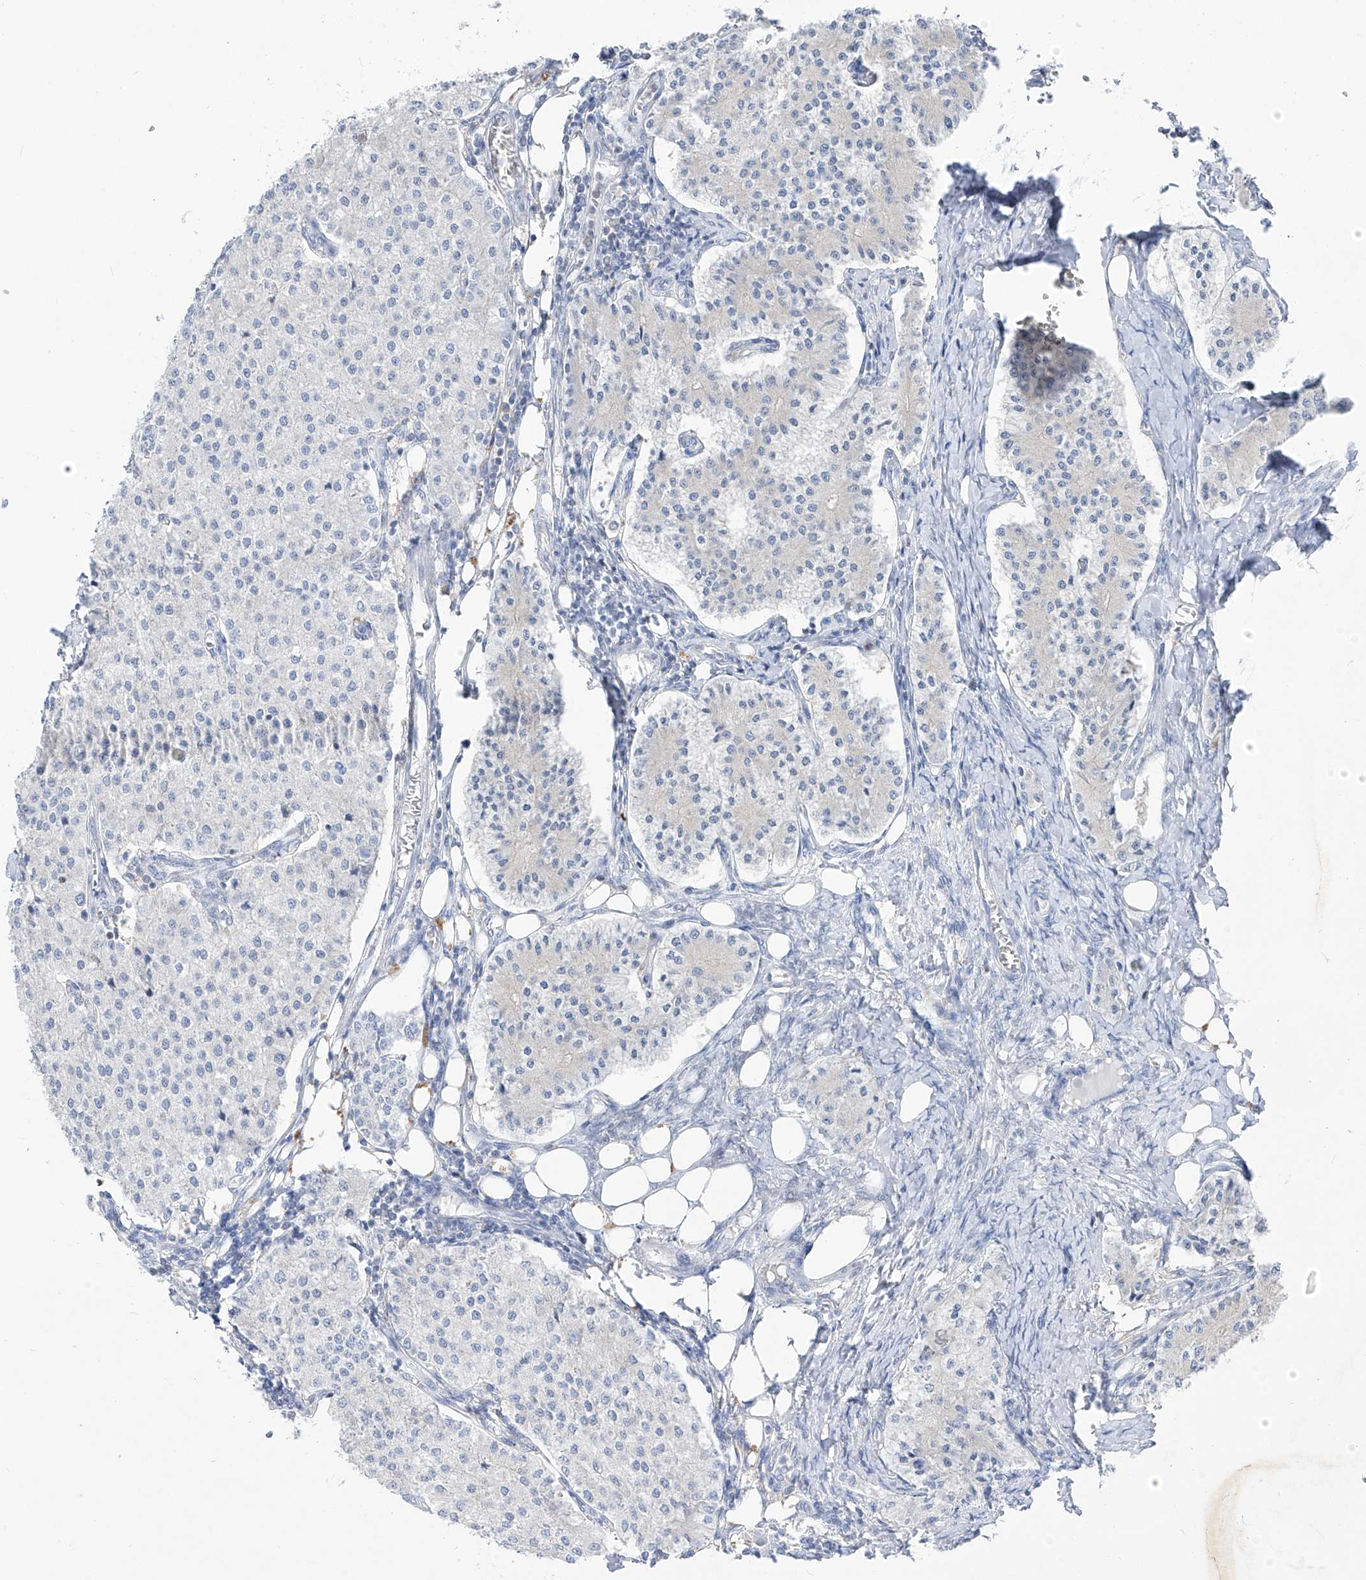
{"staining": {"intensity": "negative", "quantity": "none", "location": "none"}, "tissue": "carcinoid", "cell_type": "Tumor cells", "image_type": "cancer", "snomed": [{"axis": "morphology", "description": "Carcinoid, malignant, NOS"}, {"axis": "topography", "description": "Colon"}], "caption": "A high-resolution micrograph shows immunohistochemistry staining of malignant carcinoid, which displays no significant expression in tumor cells. (Stains: DAB immunohistochemistry with hematoxylin counter stain, Microscopy: brightfield microscopy at high magnification).", "gene": "UFL1", "patient": {"sex": "female", "age": 52}}